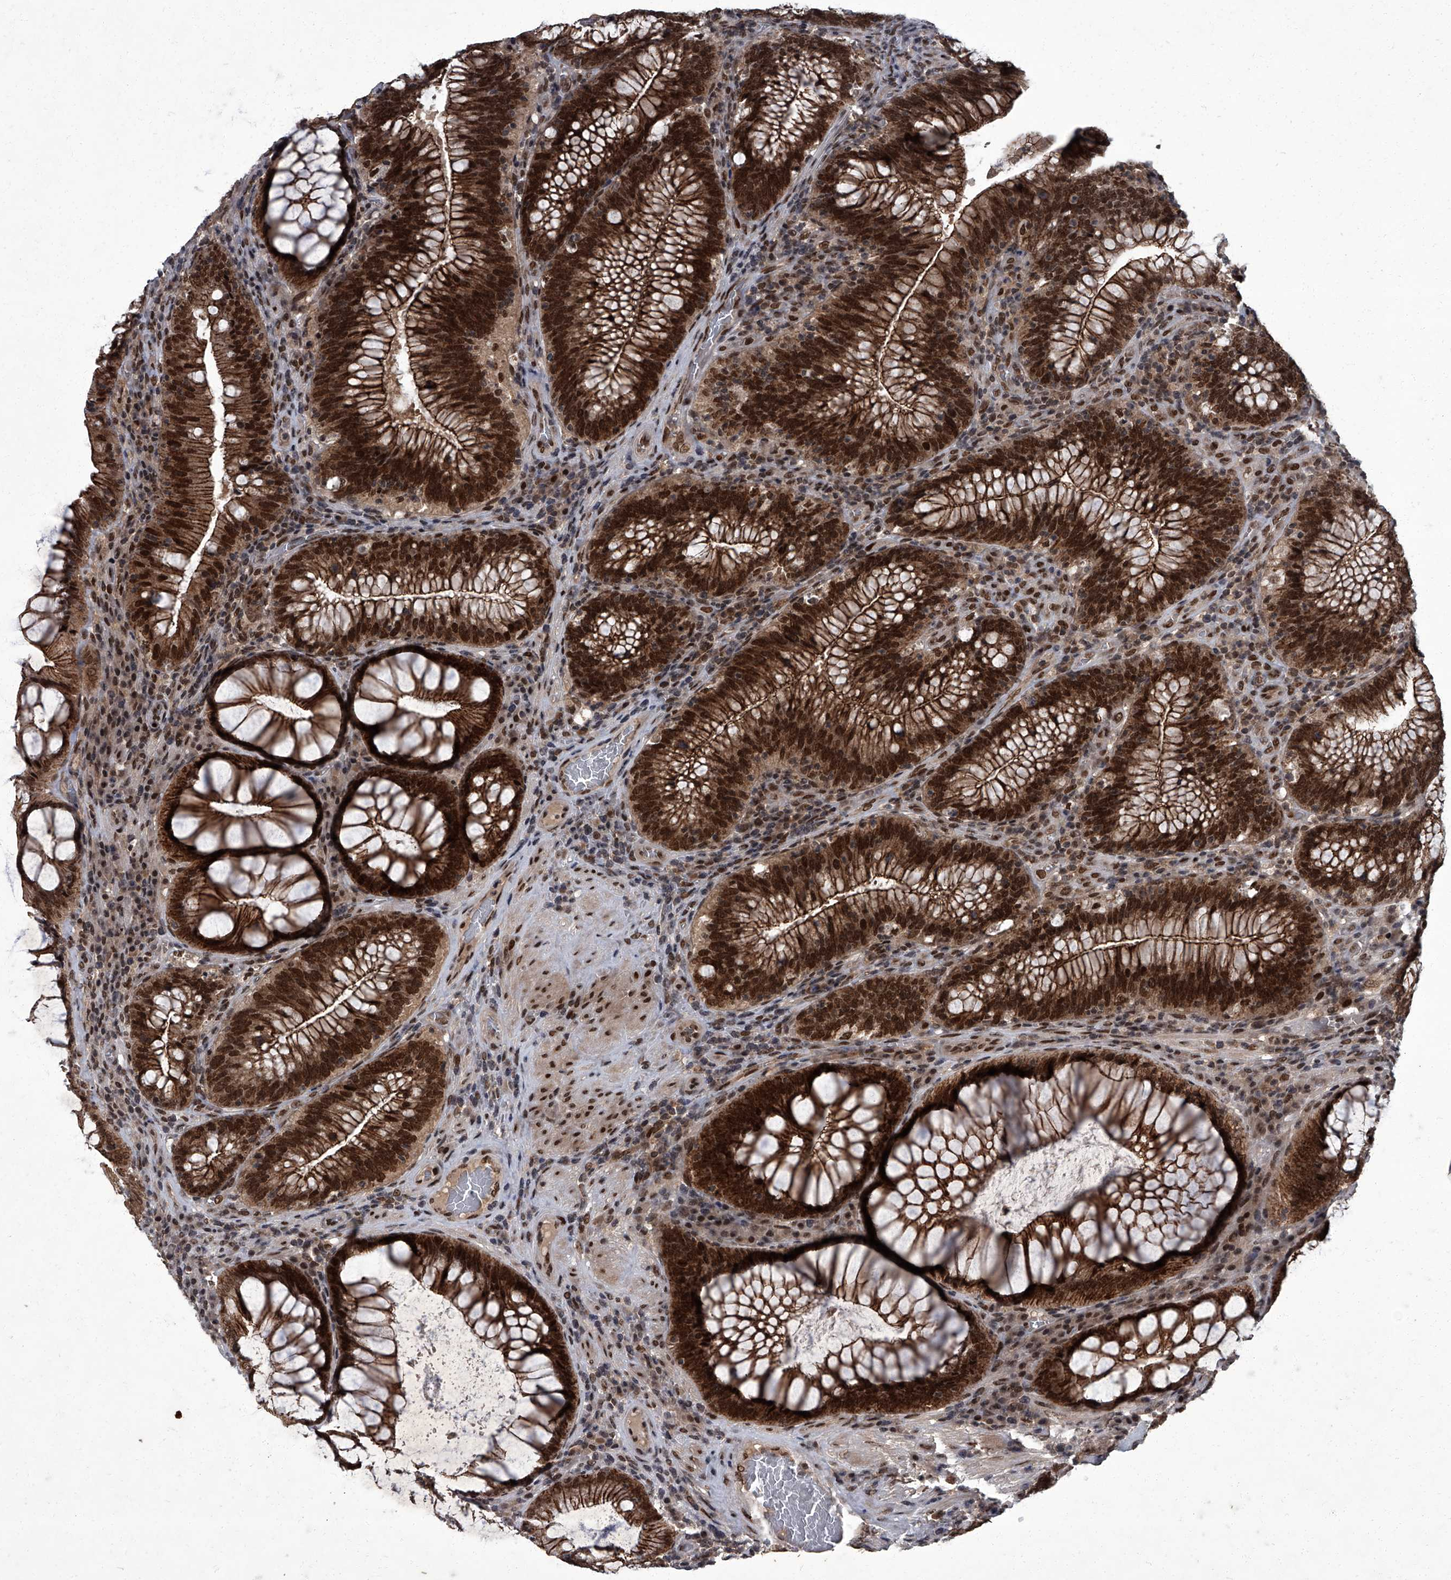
{"staining": {"intensity": "strong", "quantity": ">75%", "location": "cytoplasmic/membranous,nuclear"}, "tissue": "colorectal cancer", "cell_type": "Tumor cells", "image_type": "cancer", "snomed": [{"axis": "morphology", "description": "Normal tissue, NOS"}, {"axis": "topography", "description": "Colon"}], "caption": "Tumor cells reveal high levels of strong cytoplasmic/membranous and nuclear staining in approximately >75% of cells in colorectal cancer.", "gene": "ZNF518B", "patient": {"sex": "female", "age": 82}}